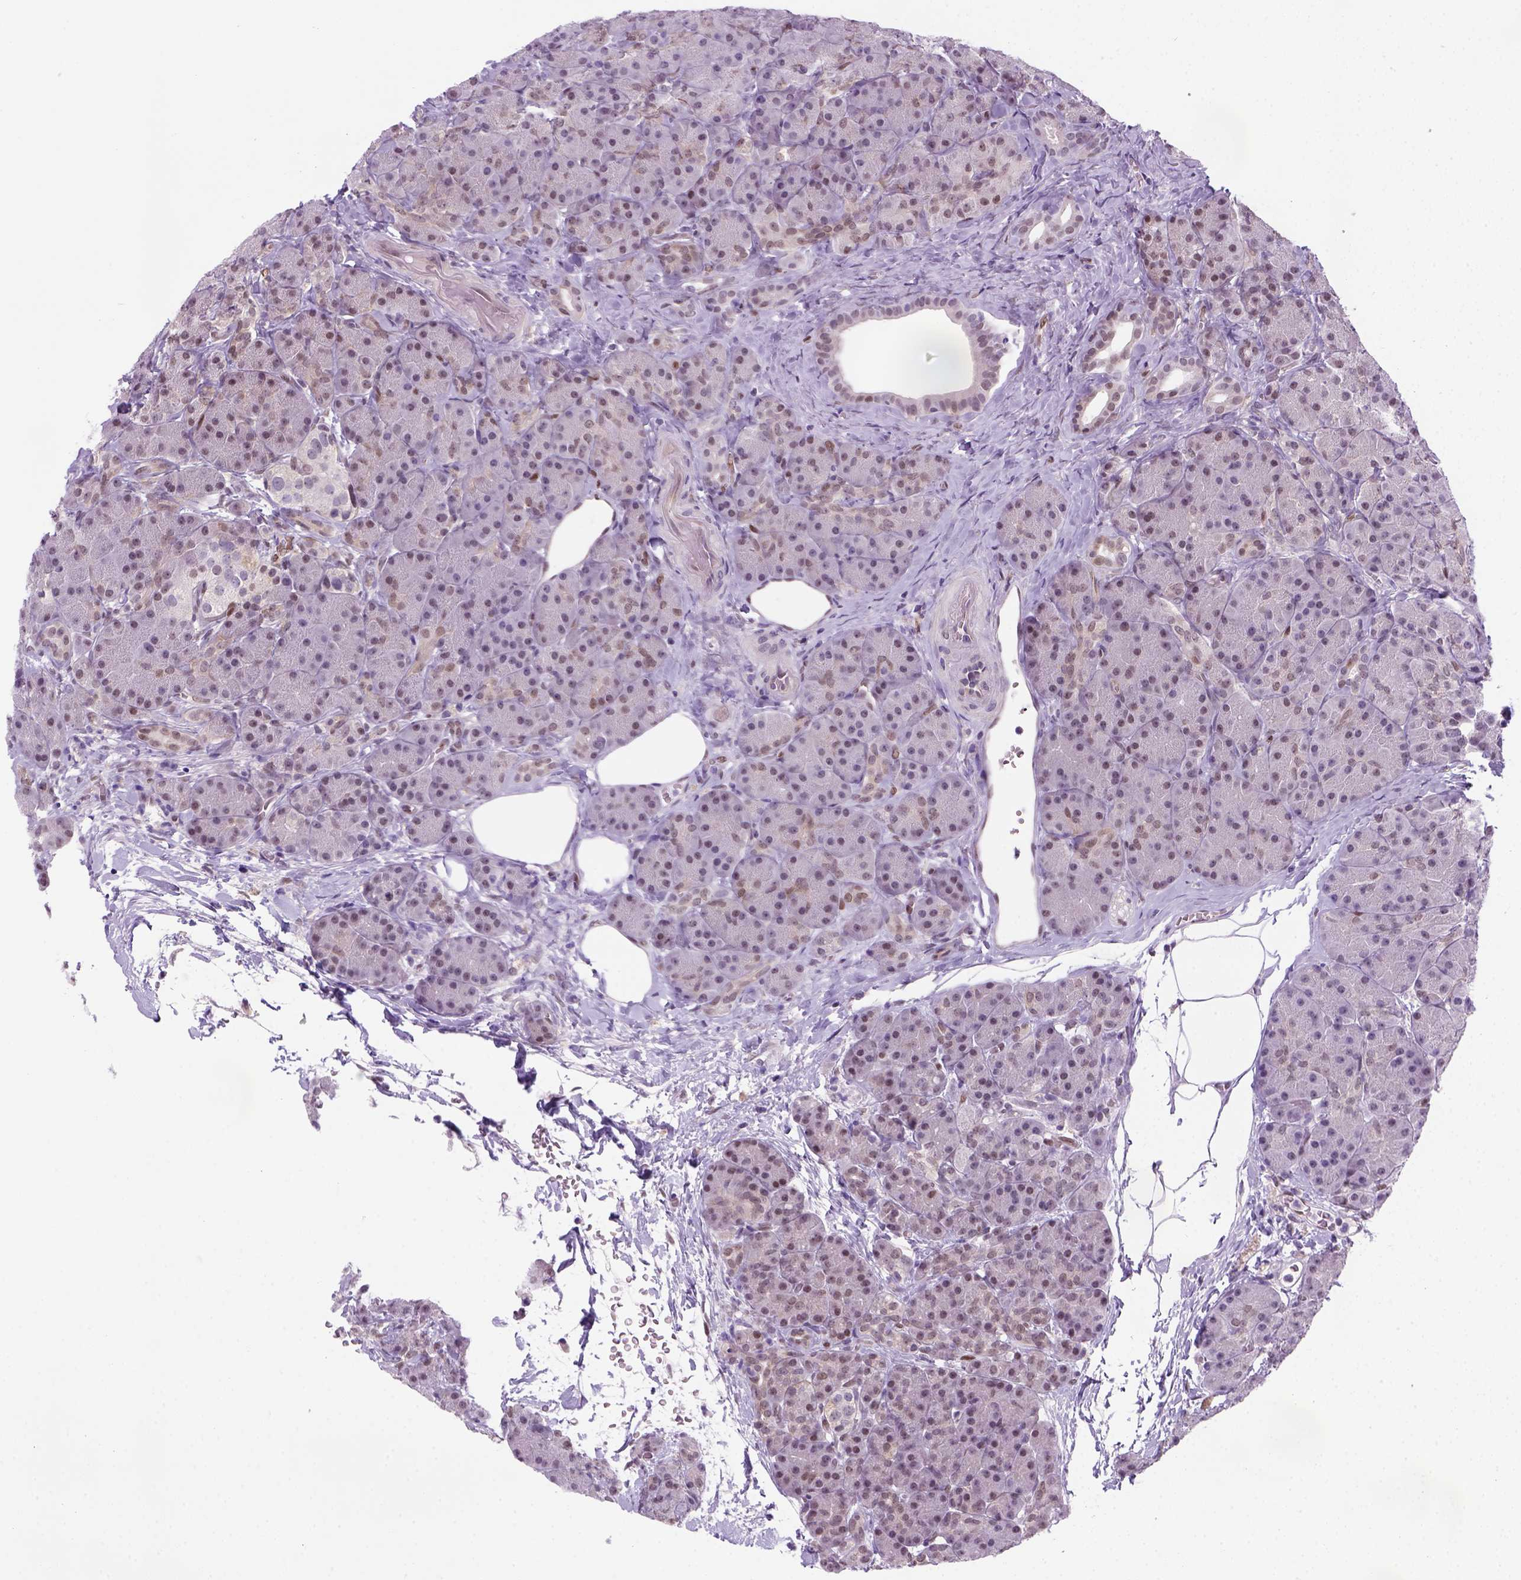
{"staining": {"intensity": "weak", "quantity": "<25%", "location": "nuclear"}, "tissue": "pancreas", "cell_type": "Exocrine glandular cells", "image_type": "normal", "snomed": [{"axis": "morphology", "description": "Normal tissue, NOS"}, {"axis": "topography", "description": "Pancreas"}], "caption": "Unremarkable pancreas was stained to show a protein in brown. There is no significant positivity in exocrine glandular cells. Nuclei are stained in blue.", "gene": "MGMT", "patient": {"sex": "male", "age": 57}}